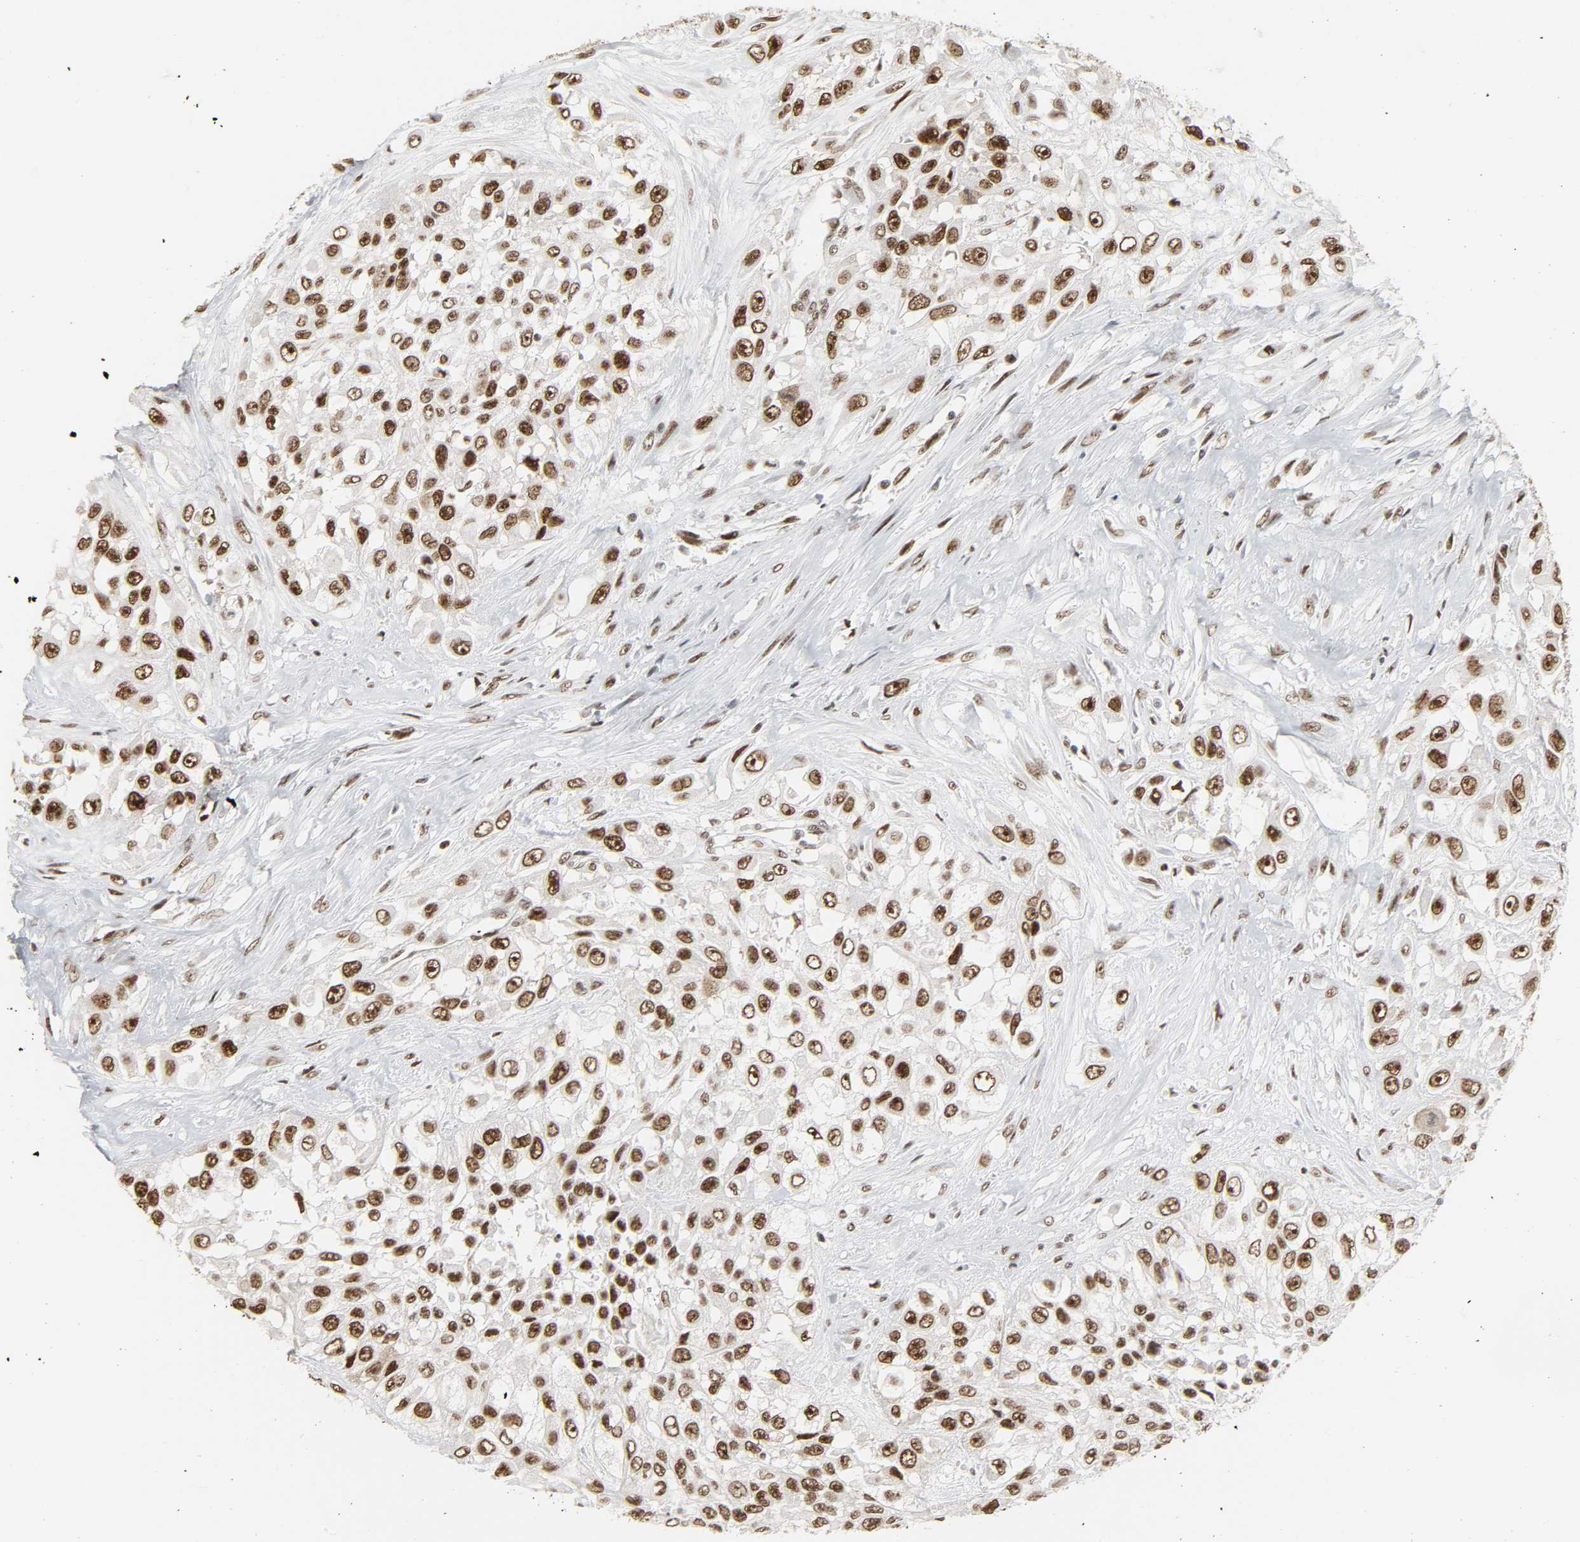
{"staining": {"intensity": "strong", "quantity": ">75%", "location": "nuclear"}, "tissue": "urothelial cancer", "cell_type": "Tumor cells", "image_type": "cancer", "snomed": [{"axis": "morphology", "description": "Urothelial carcinoma, High grade"}, {"axis": "topography", "description": "Urinary bladder"}], "caption": "Tumor cells show high levels of strong nuclear staining in about >75% of cells in human urothelial cancer. Nuclei are stained in blue.", "gene": "CDK7", "patient": {"sex": "male", "age": 57}}